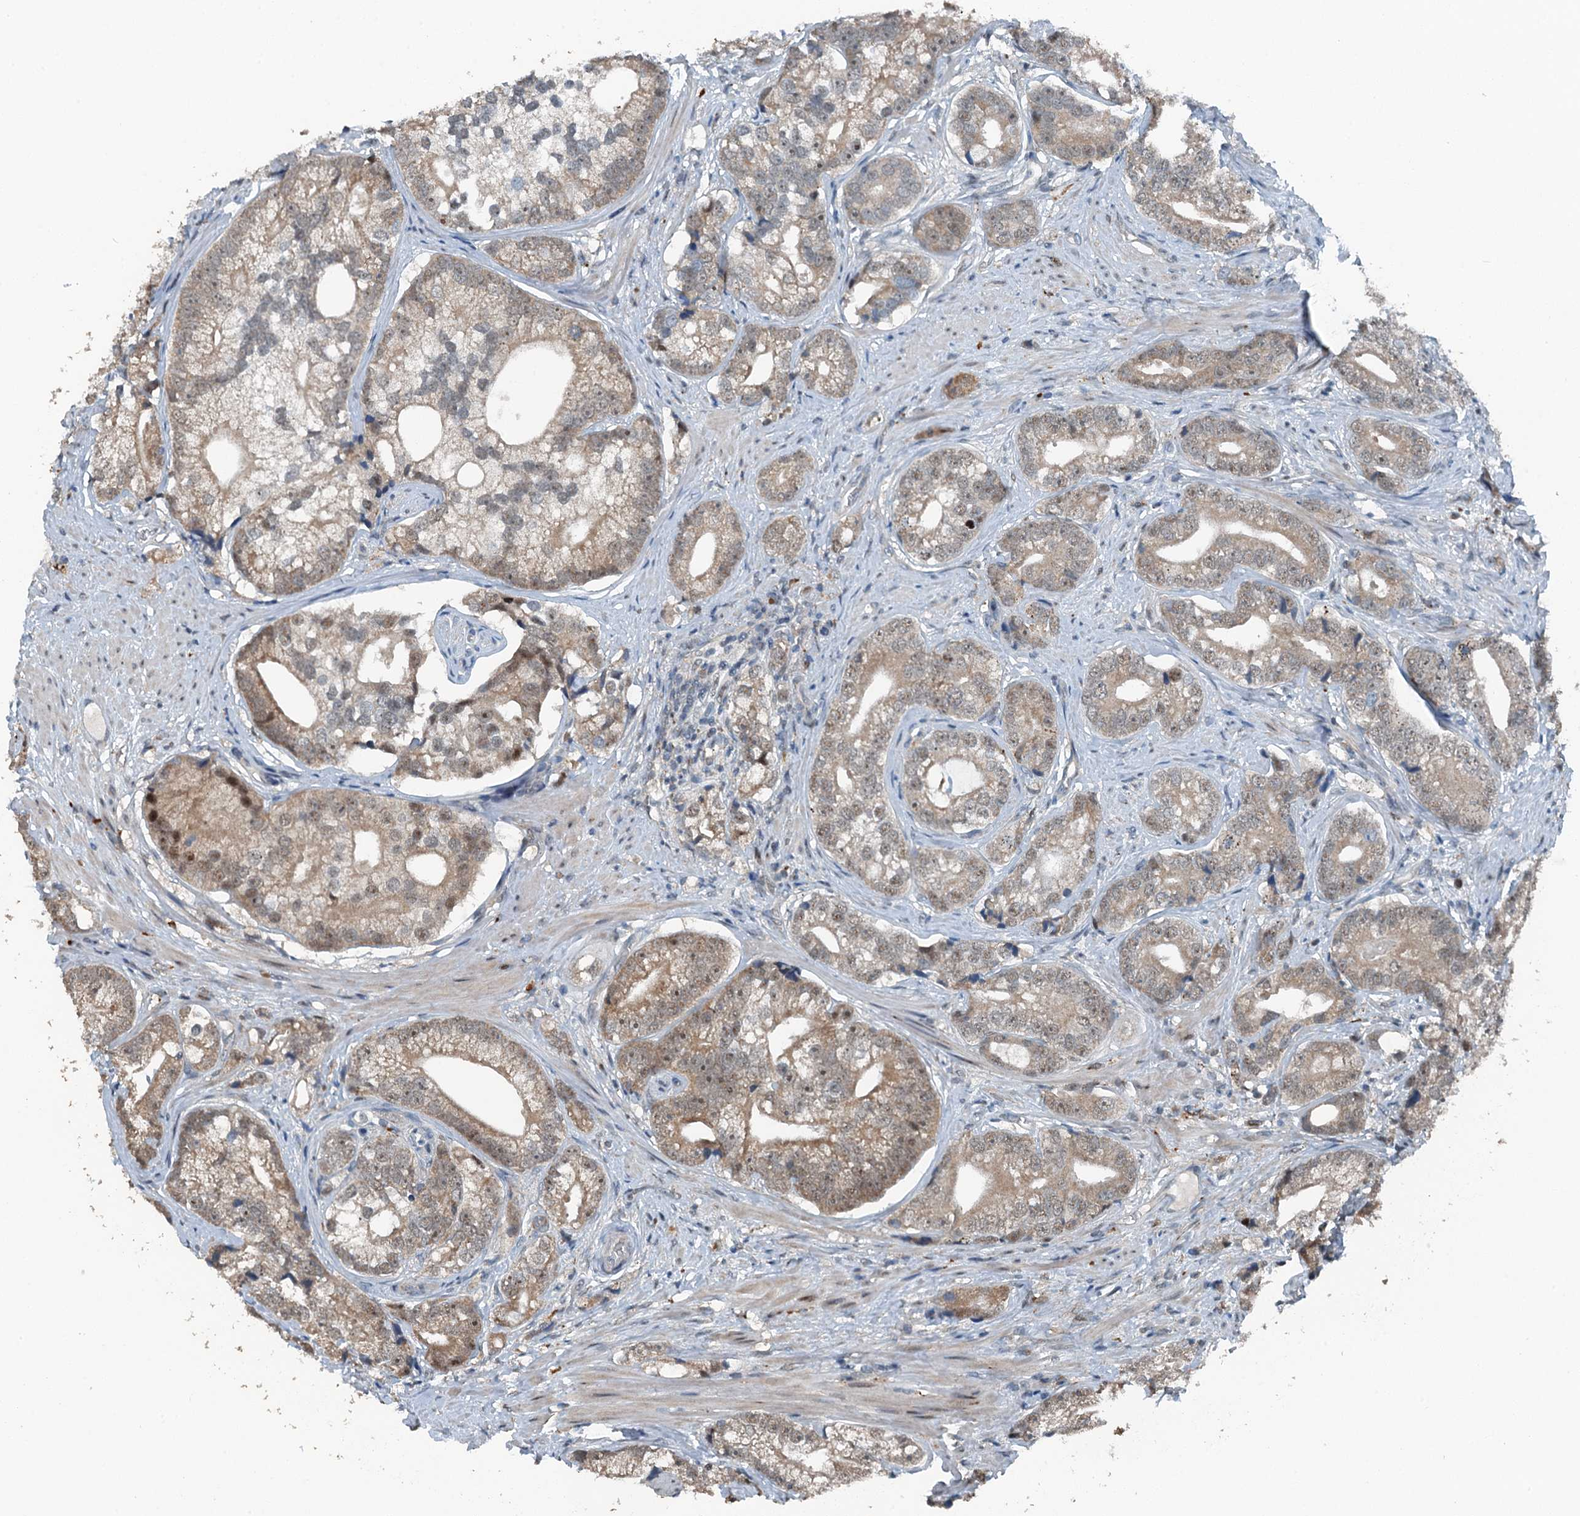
{"staining": {"intensity": "moderate", "quantity": ">75%", "location": "cytoplasmic/membranous"}, "tissue": "prostate cancer", "cell_type": "Tumor cells", "image_type": "cancer", "snomed": [{"axis": "morphology", "description": "Adenocarcinoma, High grade"}, {"axis": "topography", "description": "Prostate"}], "caption": "This histopathology image demonstrates immunohistochemistry staining of high-grade adenocarcinoma (prostate), with medium moderate cytoplasmic/membranous positivity in approximately >75% of tumor cells.", "gene": "BMERB1", "patient": {"sex": "male", "age": 75}}